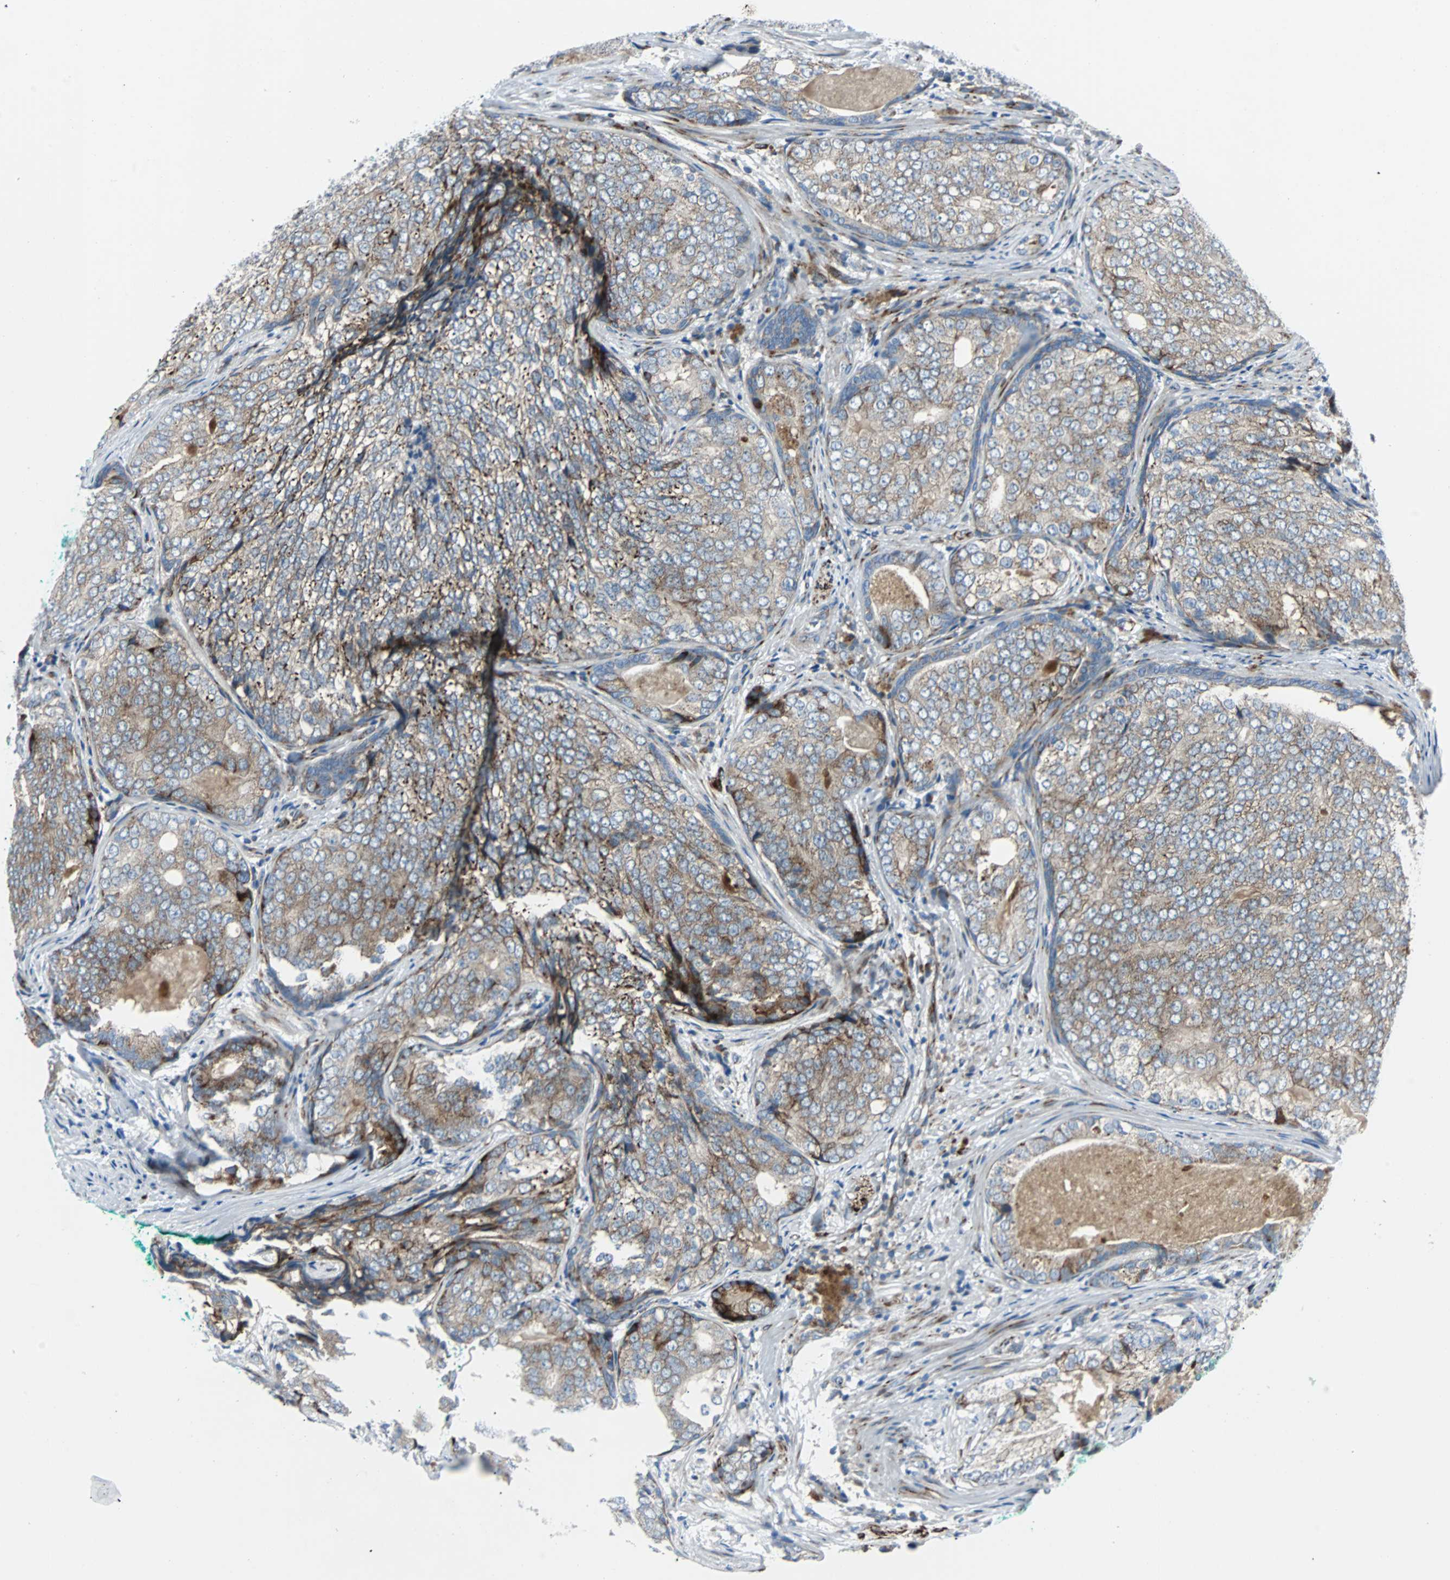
{"staining": {"intensity": "moderate", "quantity": ">75%", "location": "cytoplasmic/membranous"}, "tissue": "prostate cancer", "cell_type": "Tumor cells", "image_type": "cancer", "snomed": [{"axis": "morphology", "description": "Adenocarcinoma, High grade"}, {"axis": "topography", "description": "Prostate"}], "caption": "DAB immunohistochemical staining of human prostate cancer (adenocarcinoma (high-grade)) displays moderate cytoplasmic/membranous protein expression in about >75% of tumor cells.", "gene": "BBC3", "patient": {"sex": "male", "age": 66}}